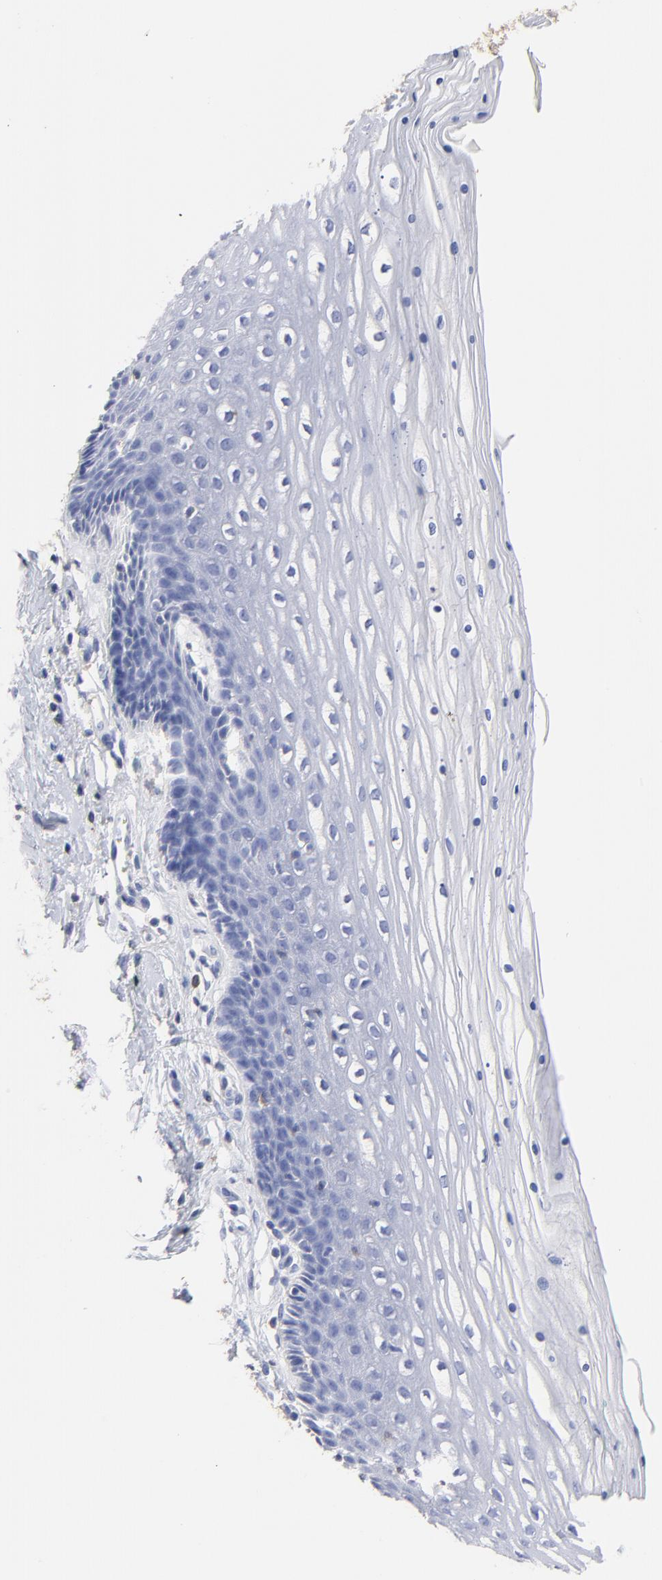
{"staining": {"intensity": "negative", "quantity": "none", "location": "none"}, "tissue": "cervix", "cell_type": "Glandular cells", "image_type": "normal", "snomed": [{"axis": "morphology", "description": "Normal tissue, NOS"}, {"axis": "topography", "description": "Cervix"}], "caption": "The micrograph reveals no staining of glandular cells in unremarkable cervix. (DAB (3,3'-diaminobenzidine) immunohistochemistry (IHC), high magnification).", "gene": "ASL", "patient": {"sex": "female", "age": 39}}